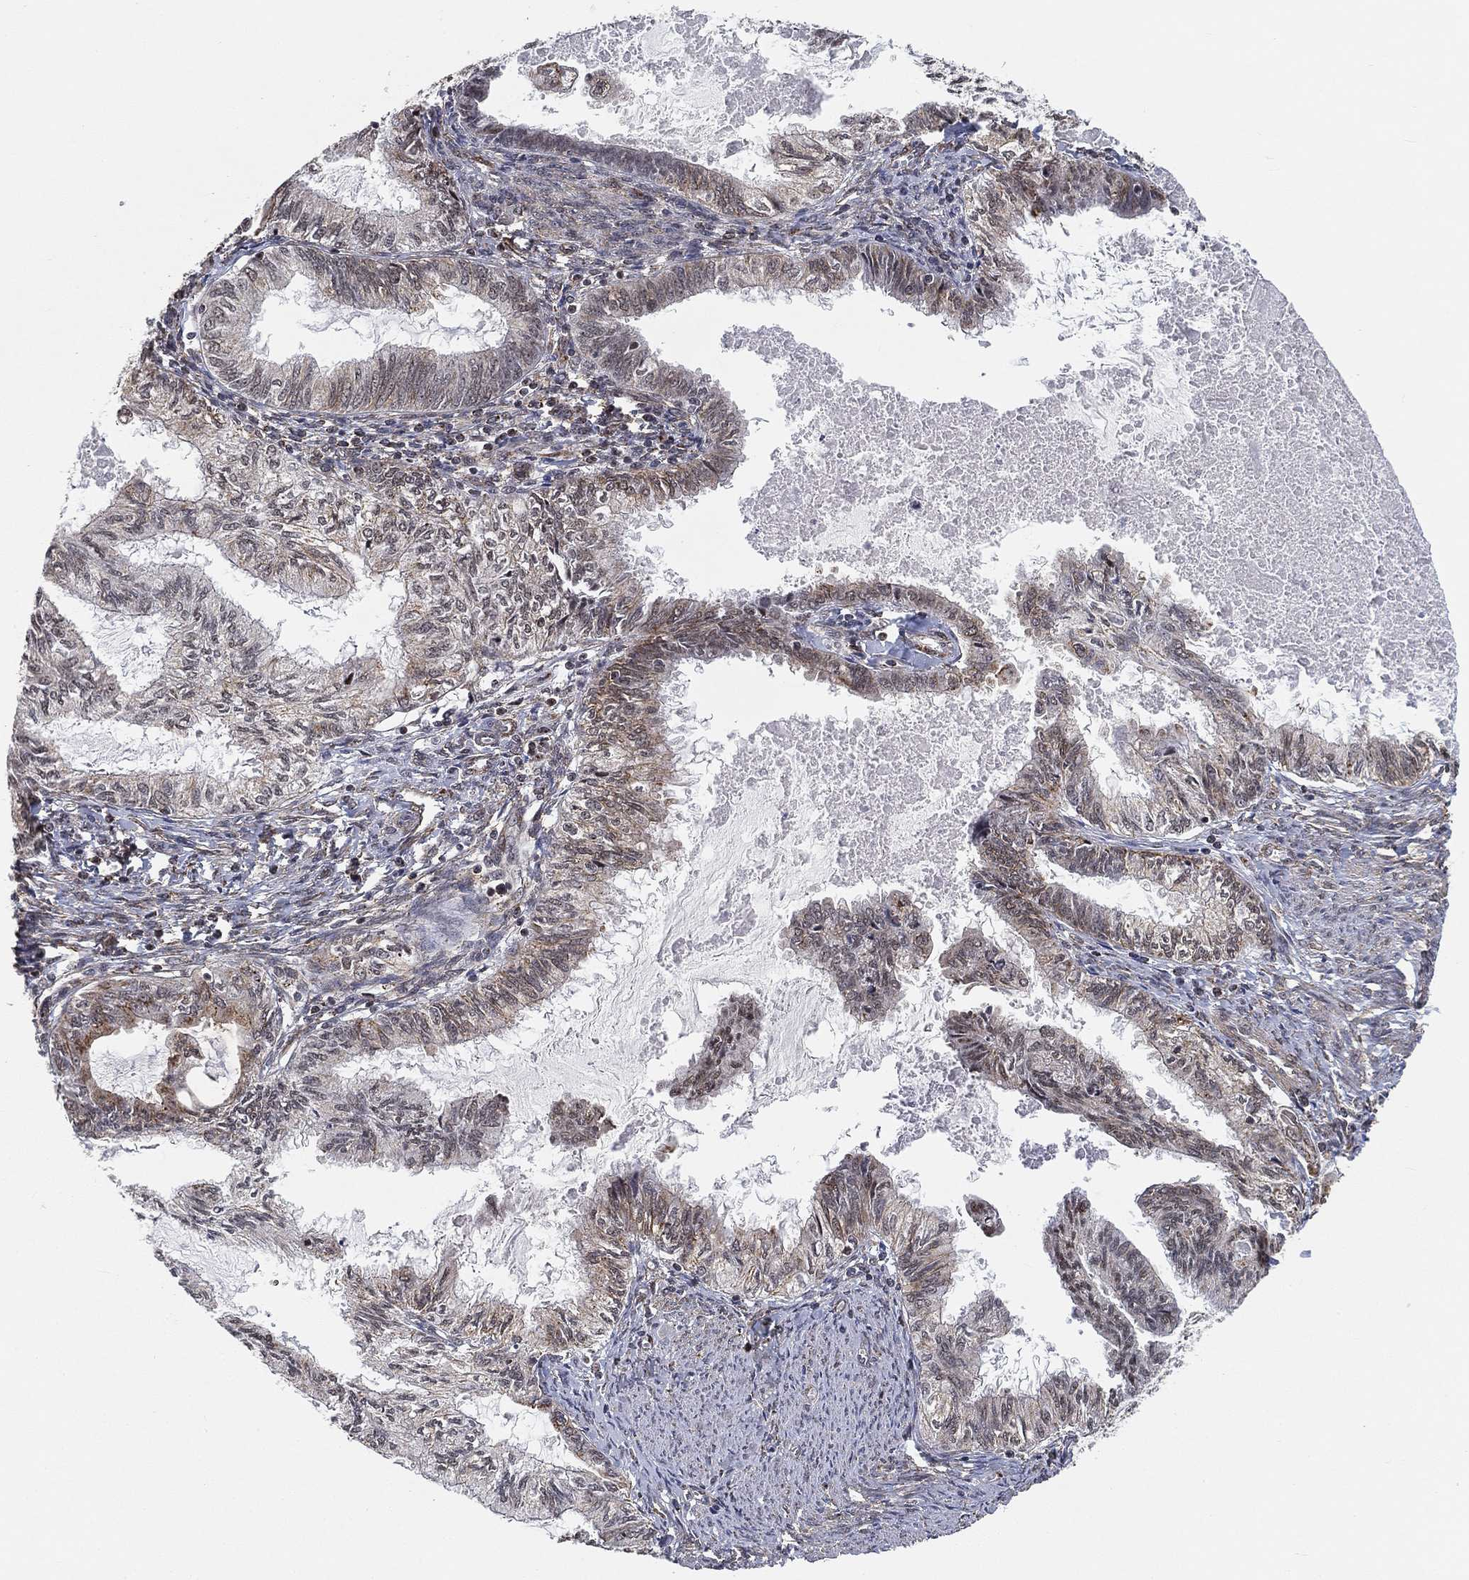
{"staining": {"intensity": "weak", "quantity": "<25%", "location": "cytoplasmic/membranous,nuclear"}, "tissue": "endometrial cancer", "cell_type": "Tumor cells", "image_type": "cancer", "snomed": [{"axis": "morphology", "description": "Adenocarcinoma, NOS"}, {"axis": "topography", "description": "Endometrium"}], "caption": "Immunohistochemistry (IHC) image of neoplastic tissue: human endometrial cancer (adenocarcinoma) stained with DAB displays no significant protein staining in tumor cells. The staining was performed using DAB (3,3'-diaminobenzidine) to visualize the protein expression in brown, while the nuclei were stained in blue with hematoxylin (Magnification: 20x).", "gene": "RSRC2", "patient": {"sex": "female", "age": 86}}